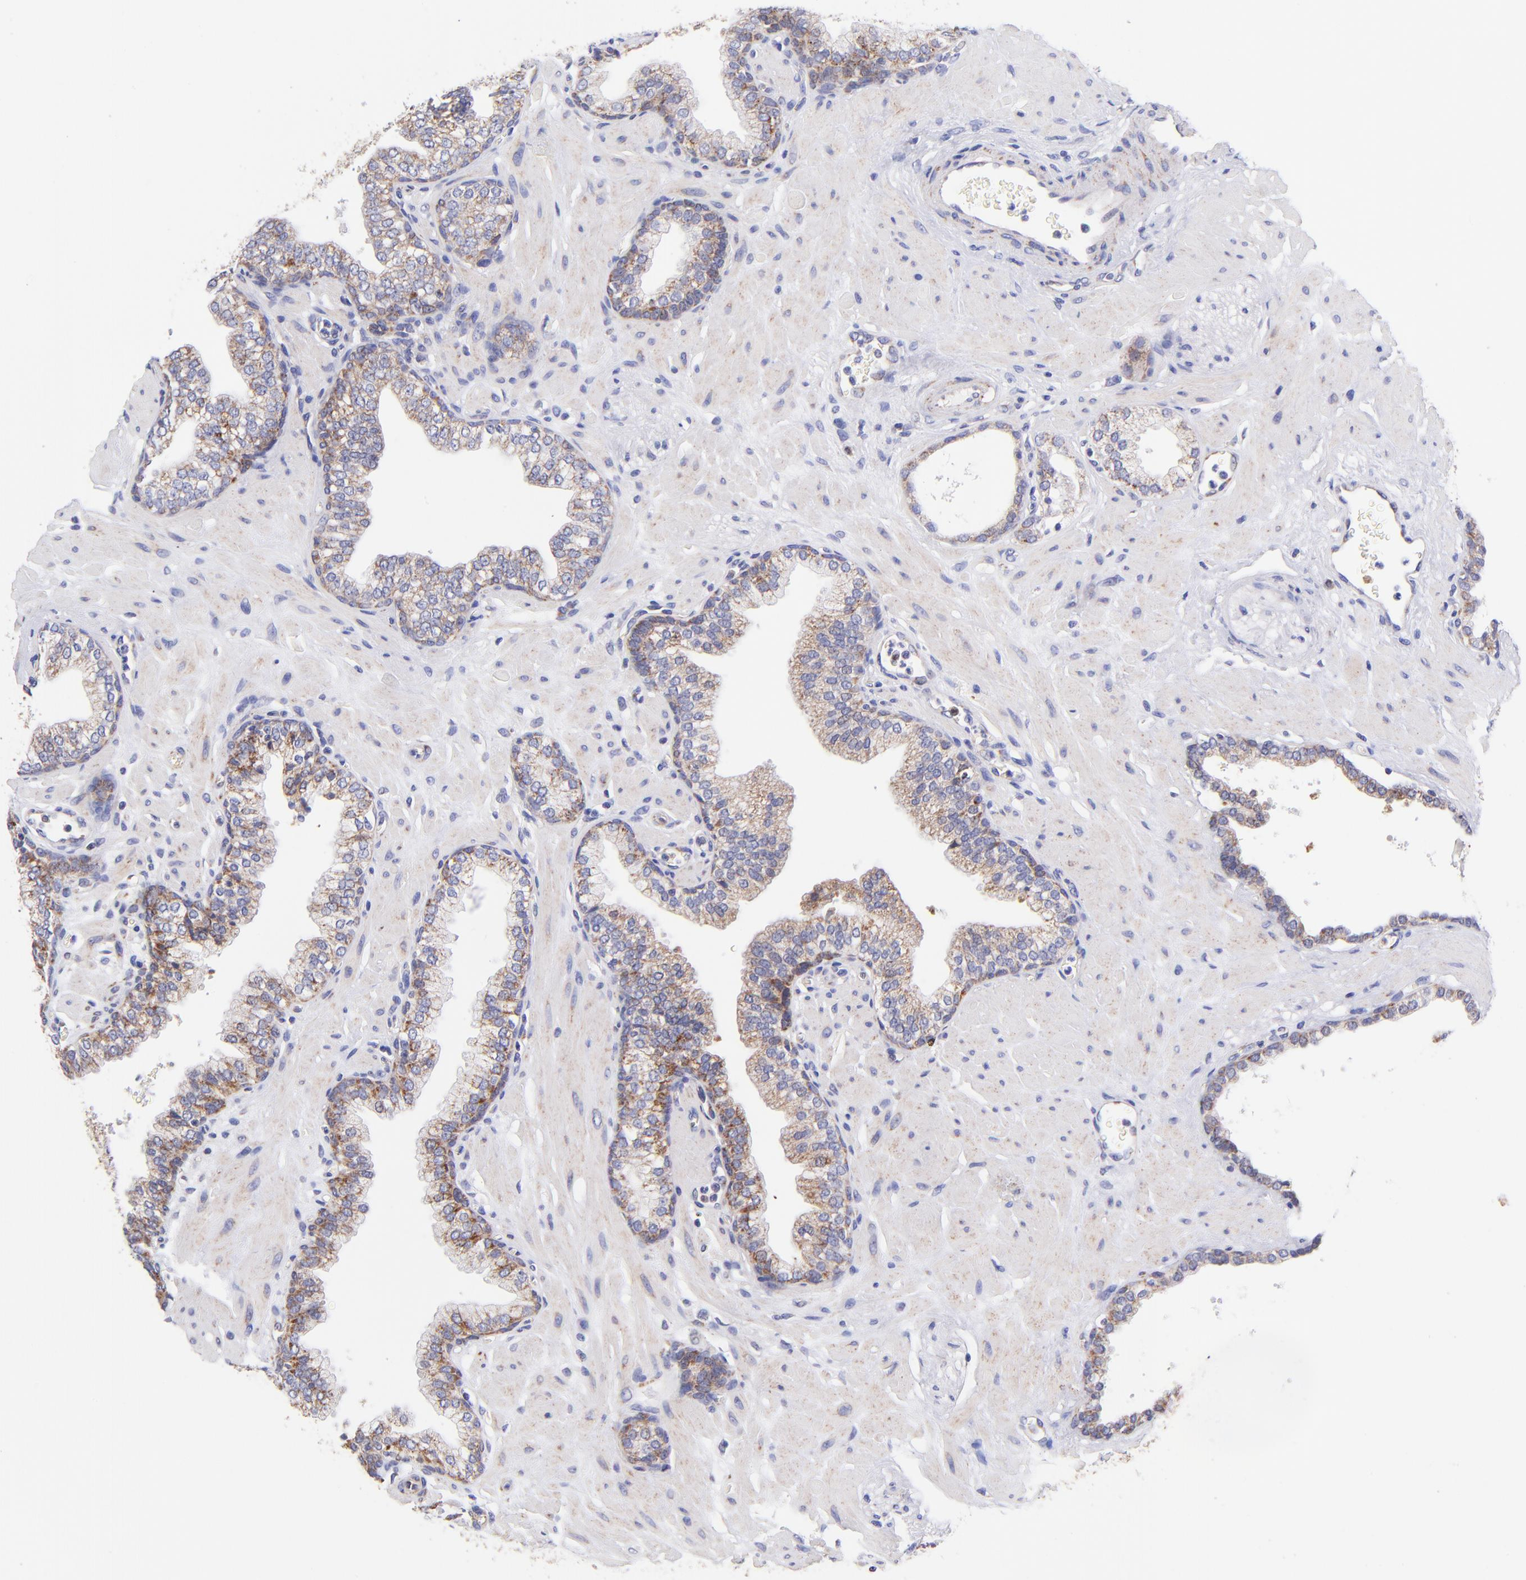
{"staining": {"intensity": "weak", "quantity": "25%-75%", "location": "cytoplasmic/membranous"}, "tissue": "prostate", "cell_type": "Glandular cells", "image_type": "normal", "snomed": [{"axis": "morphology", "description": "Normal tissue, NOS"}, {"axis": "topography", "description": "Prostate"}], "caption": "Immunohistochemistry of benign prostate demonstrates low levels of weak cytoplasmic/membranous staining in about 25%-75% of glandular cells. (DAB IHC with brightfield microscopy, high magnification).", "gene": "NDUFB7", "patient": {"sex": "male", "age": 60}}